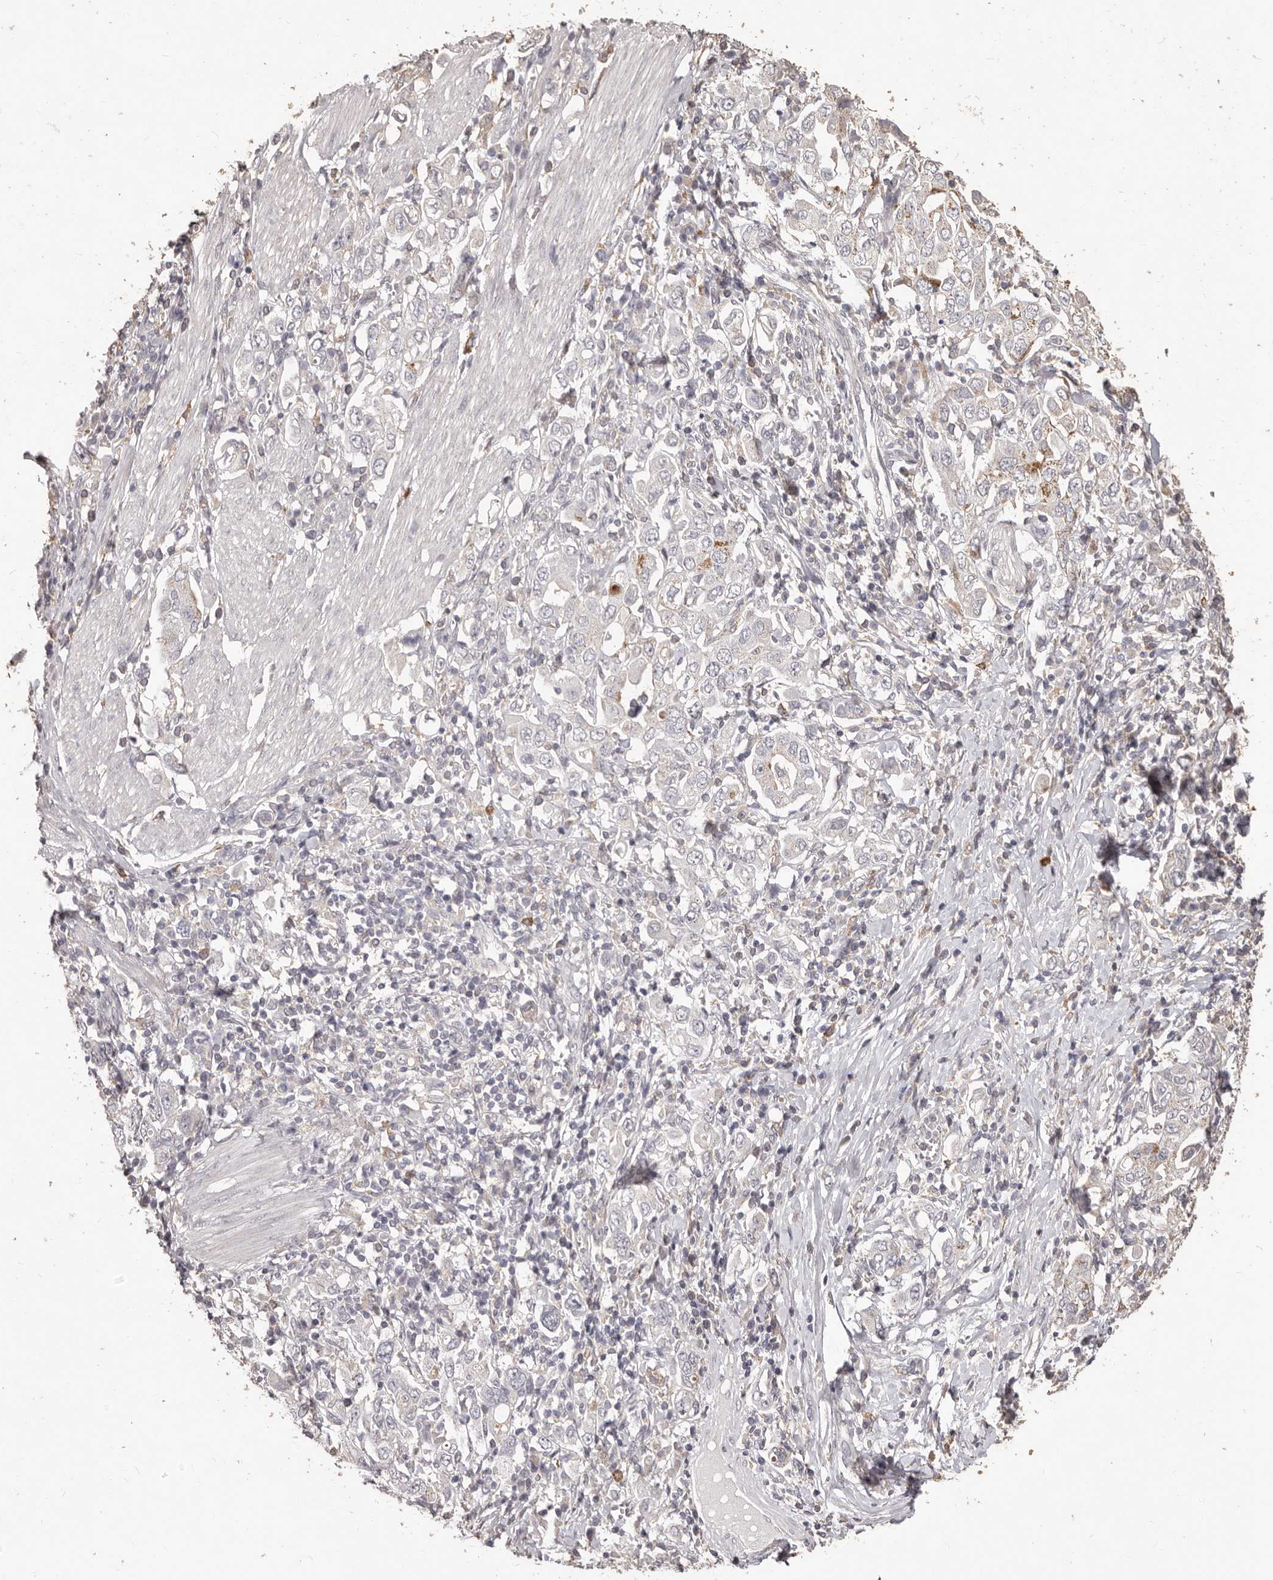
{"staining": {"intensity": "negative", "quantity": "none", "location": "none"}, "tissue": "stomach cancer", "cell_type": "Tumor cells", "image_type": "cancer", "snomed": [{"axis": "morphology", "description": "Adenocarcinoma, NOS"}, {"axis": "topography", "description": "Stomach, upper"}], "caption": "IHC photomicrograph of human stomach adenocarcinoma stained for a protein (brown), which exhibits no expression in tumor cells. The staining was performed using DAB (3,3'-diaminobenzidine) to visualize the protein expression in brown, while the nuclei were stained in blue with hematoxylin (Magnification: 20x).", "gene": "PRSS27", "patient": {"sex": "male", "age": 62}}